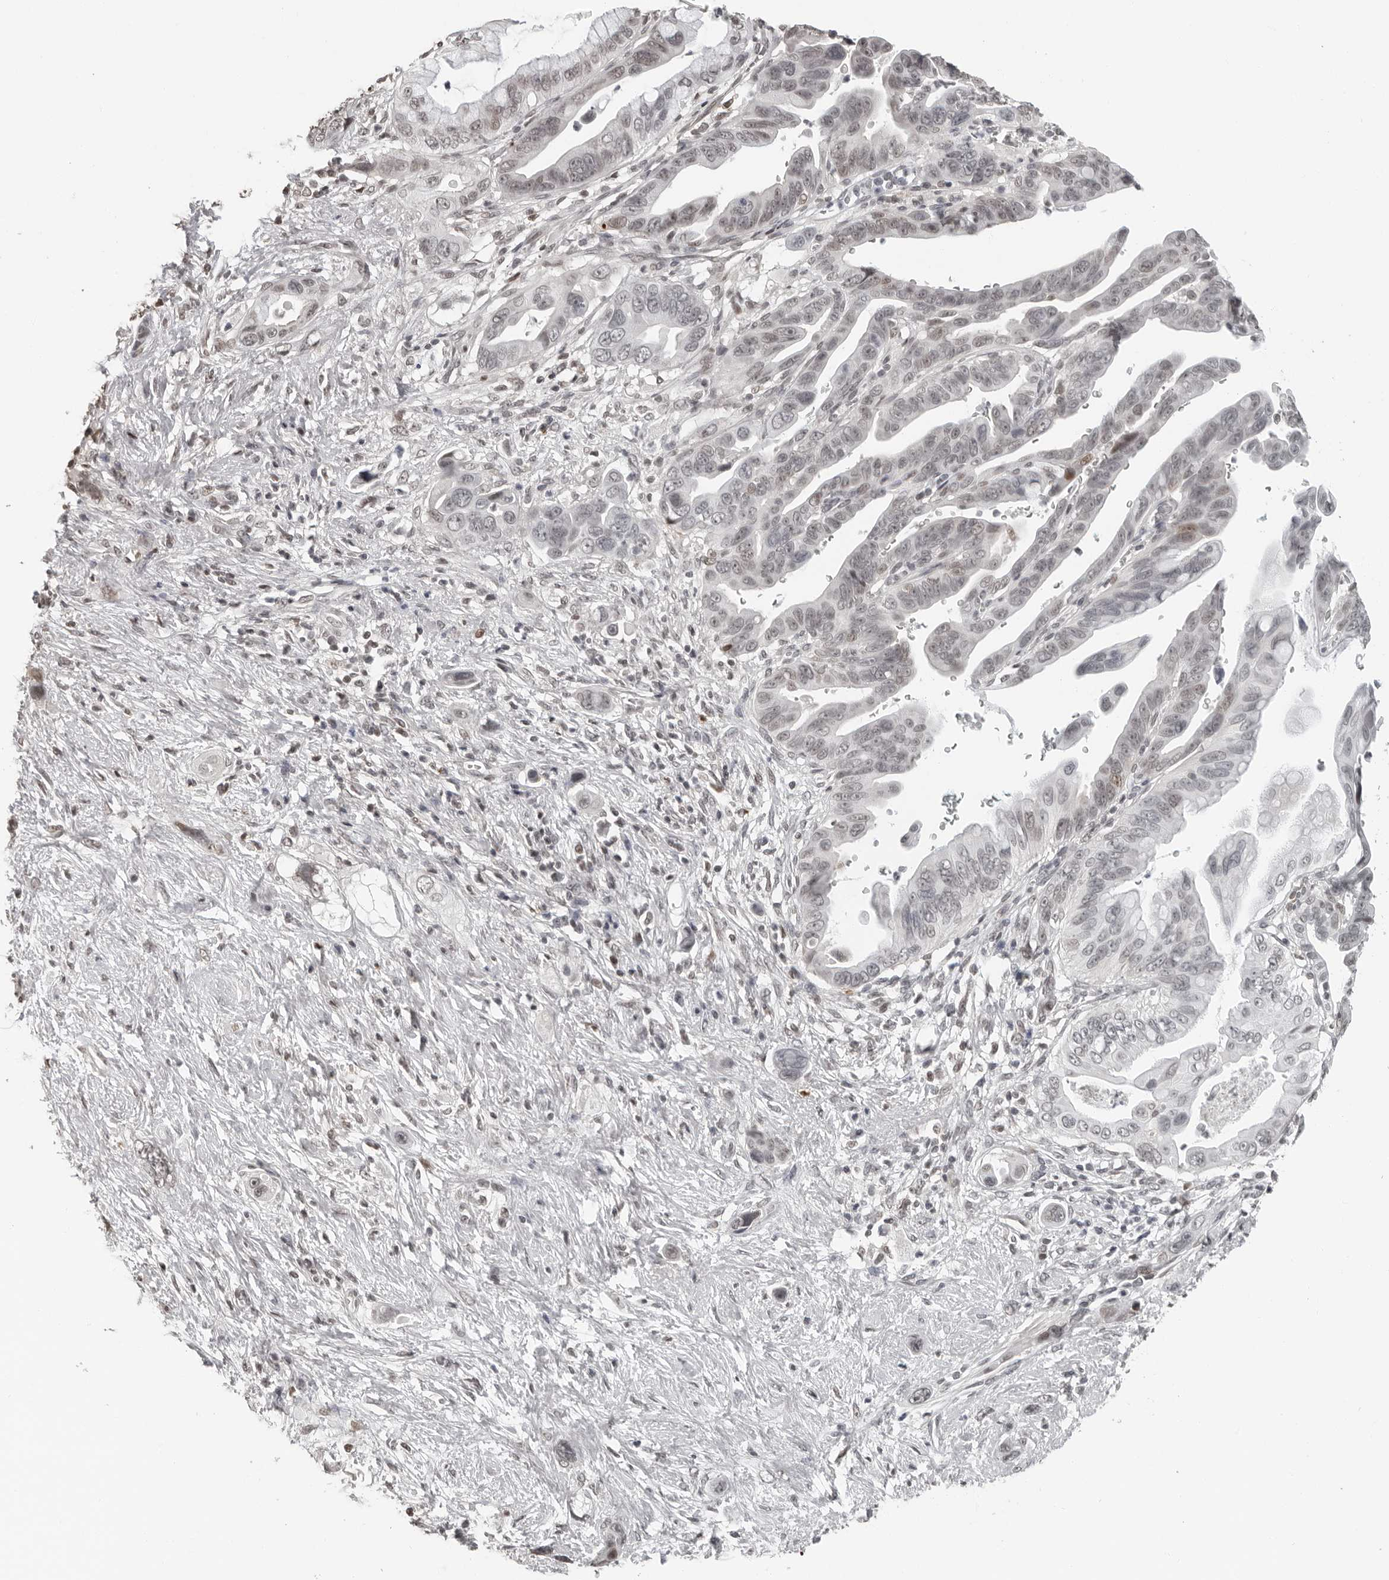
{"staining": {"intensity": "weak", "quantity": "<25%", "location": "nuclear"}, "tissue": "pancreatic cancer", "cell_type": "Tumor cells", "image_type": "cancer", "snomed": [{"axis": "morphology", "description": "Adenocarcinoma, NOS"}, {"axis": "topography", "description": "Pancreas"}], "caption": "A high-resolution image shows immunohistochemistry (IHC) staining of pancreatic cancer, which shows no significant positivity in tumor cells.", "gene": "ORC1", "patient": {"sex": "female", "age": 72}}